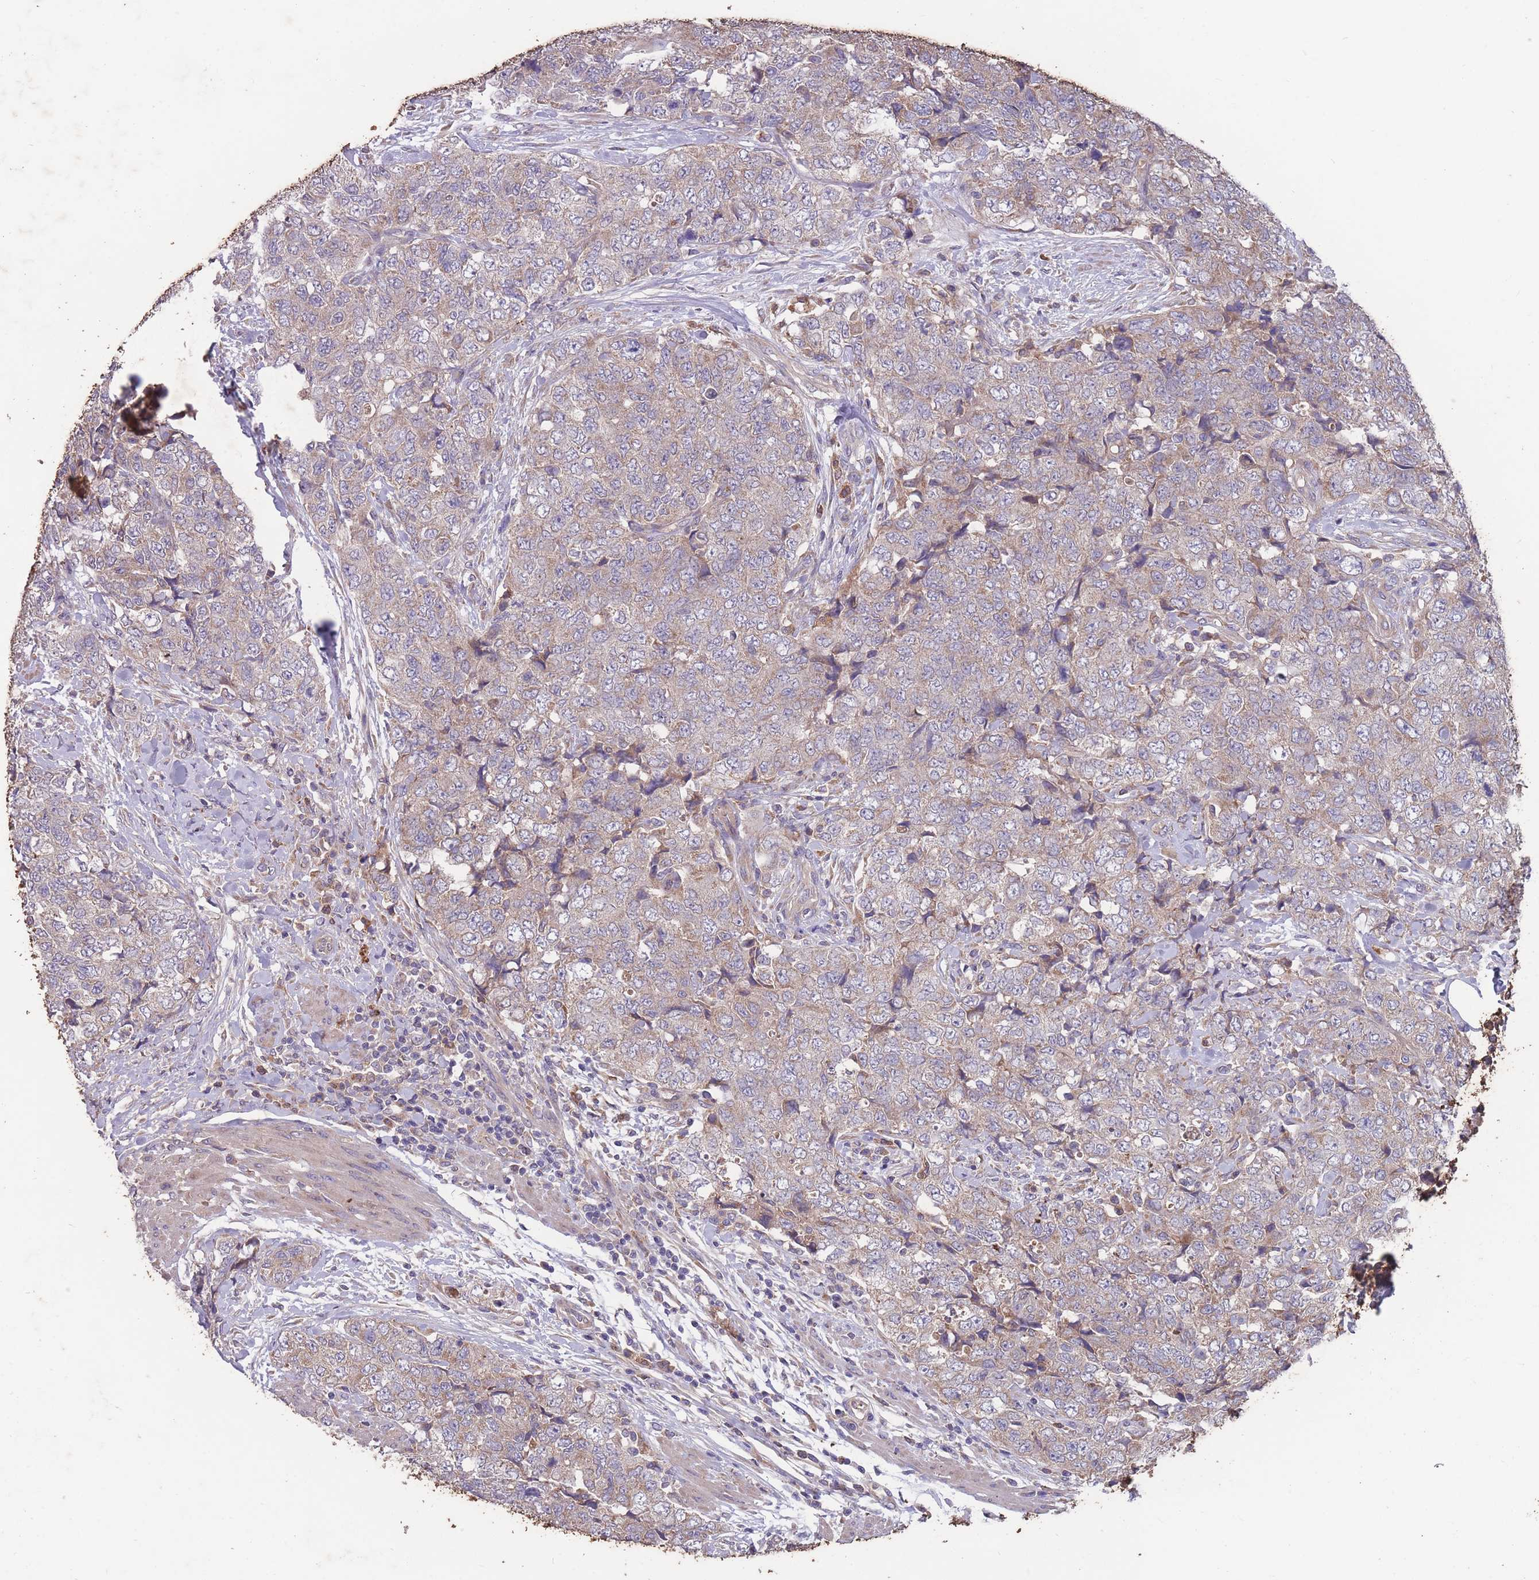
{"staining": {"intensity": "weak", "quantity": ">75%", "location": "cytoplasmic/membranous"}, "tissue": "urothelial cancer", "cell_type": "Tumor cells", "image_type": "cancer", "snomed": [{"axis": "morphology", "description": "Urothelial carcinoma, High grade"}, {"axis": "topography", "description": "Urinary bladder"}], "caption": "Protein analysis of urothelial carcinoma (high-grade) tissue reveals weak cytoplasmic/membranous staining in approximately >75% of tumor cells.", "gene": "STIM2", "patient": {"sex": "female", "age": 78}}